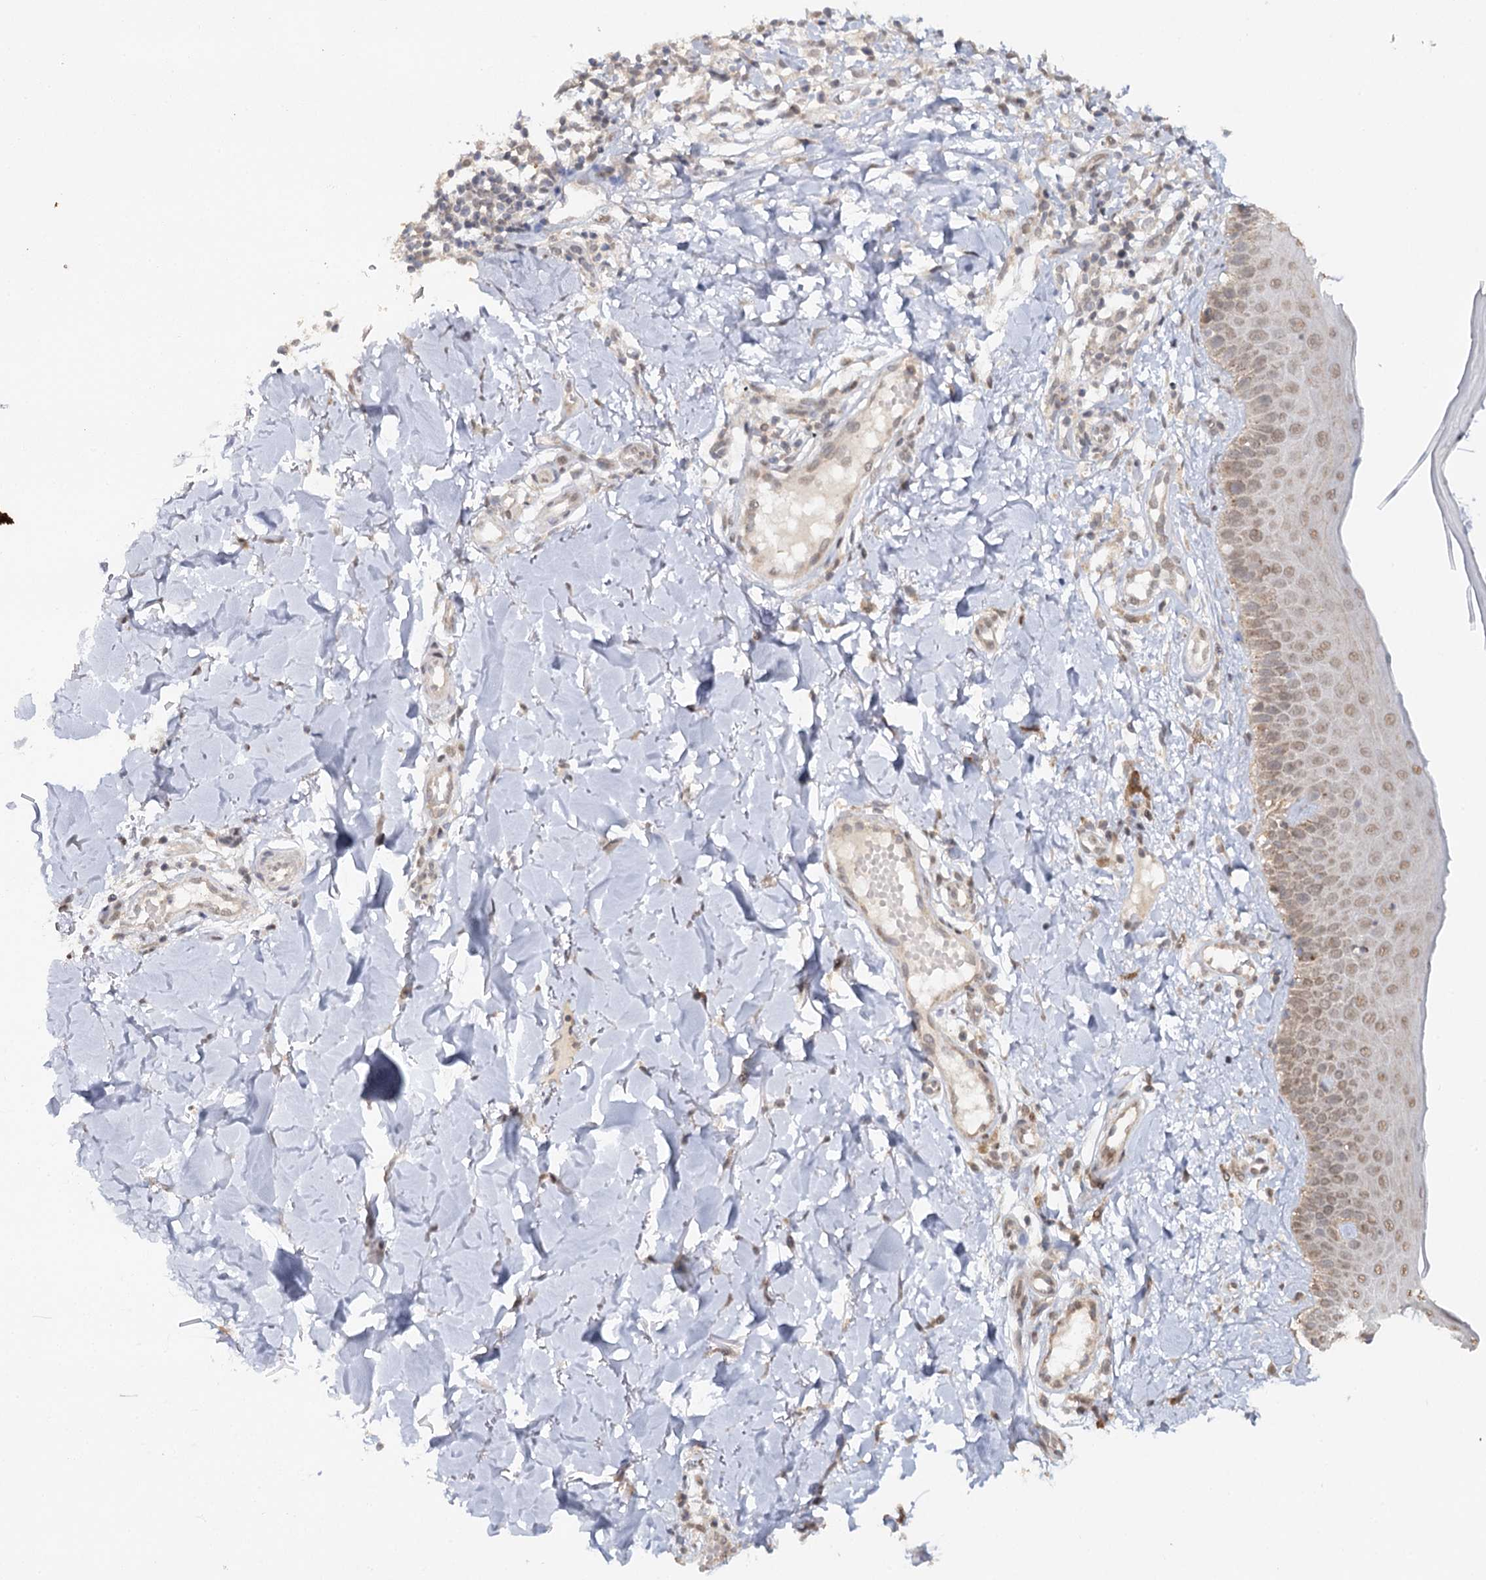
{"staining": {"intensity": "moderate", "quantity": "25%-75%", "location": "cytoplasmic/membranous"}, "tissue": "skin", "cell_type": "Fibroblasts", "image_type": "normal", "snomed": [{"axis": "morphology", "description": "Normal tissue, NOS"}, {"axis": "topography", "description": "Skin"}], "caption": "DAB immunohistochemical staining of normal skin displays moderate cytoplasmic/membranous protein positivity in about 25%-75% of fibroblasts. Nuclei are stained in blue.", "gene": "ZNRF3", "patient": {"sex": "male", "age": 52}}